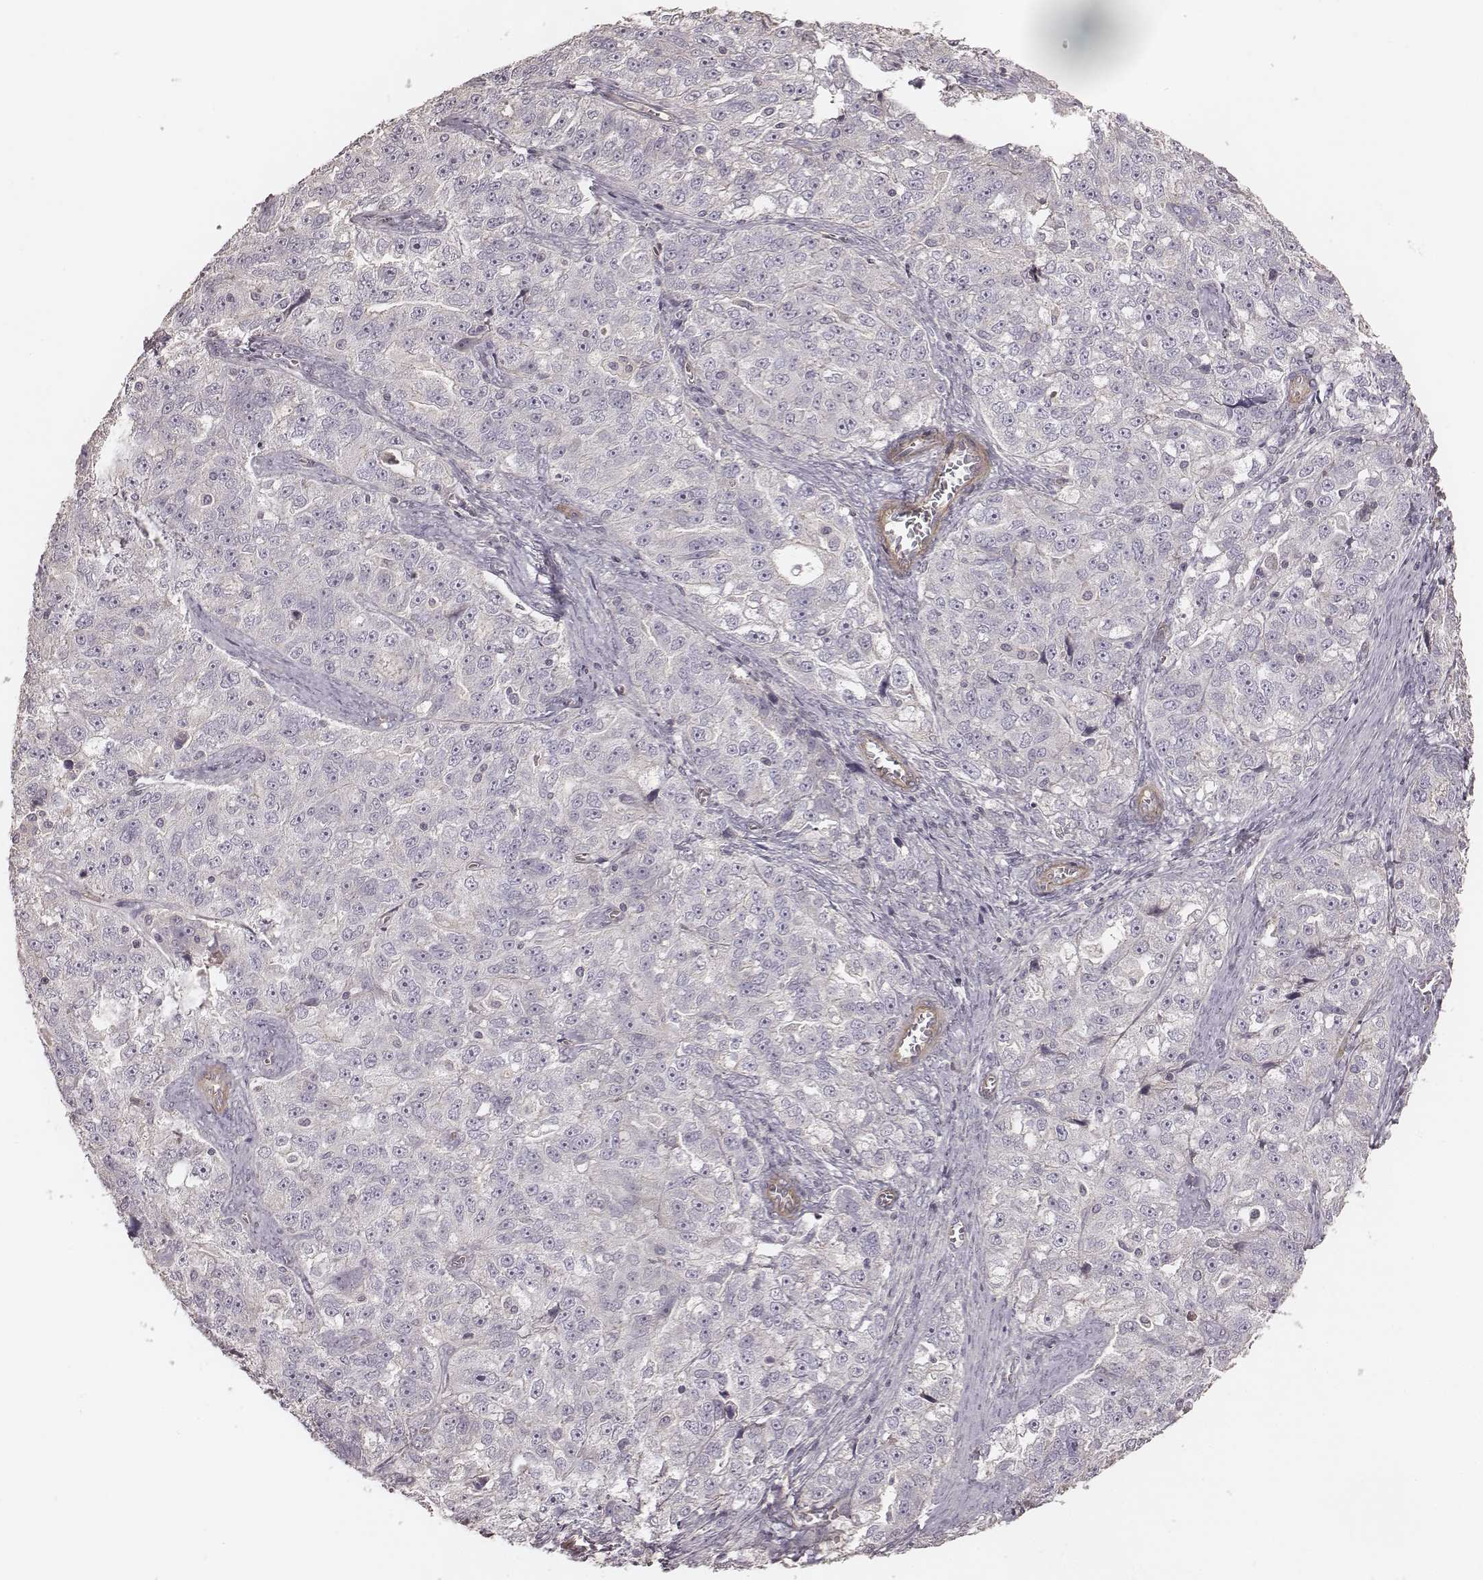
{"staining": {"intensity": "negative", "quantity": "none", "location": "none"}, "tissue": "ovarian cancer", "cell_type": "Tumor cells", "image_type": "cancer", "snomed": [{"axis": "morphology", "description": "Cystadenocarcinoma, serous, NOS"}, {"axis": "topography", "description": "Ovary"}], "caption": "Immunohistochemistry image of neoplastic tissue: serous cystadenocarcinoma (ovarian) stained with DAB exhibits no significant protein positivity in tumor cells. Brightfield microscopy of IHC stained with DAB (3,3'-diaminobenzidine) (brown) and hematoxylin (blue), captured at high magnification.", "gene": "OTOGL", "patient": {"sex": "female", "age": 51}}